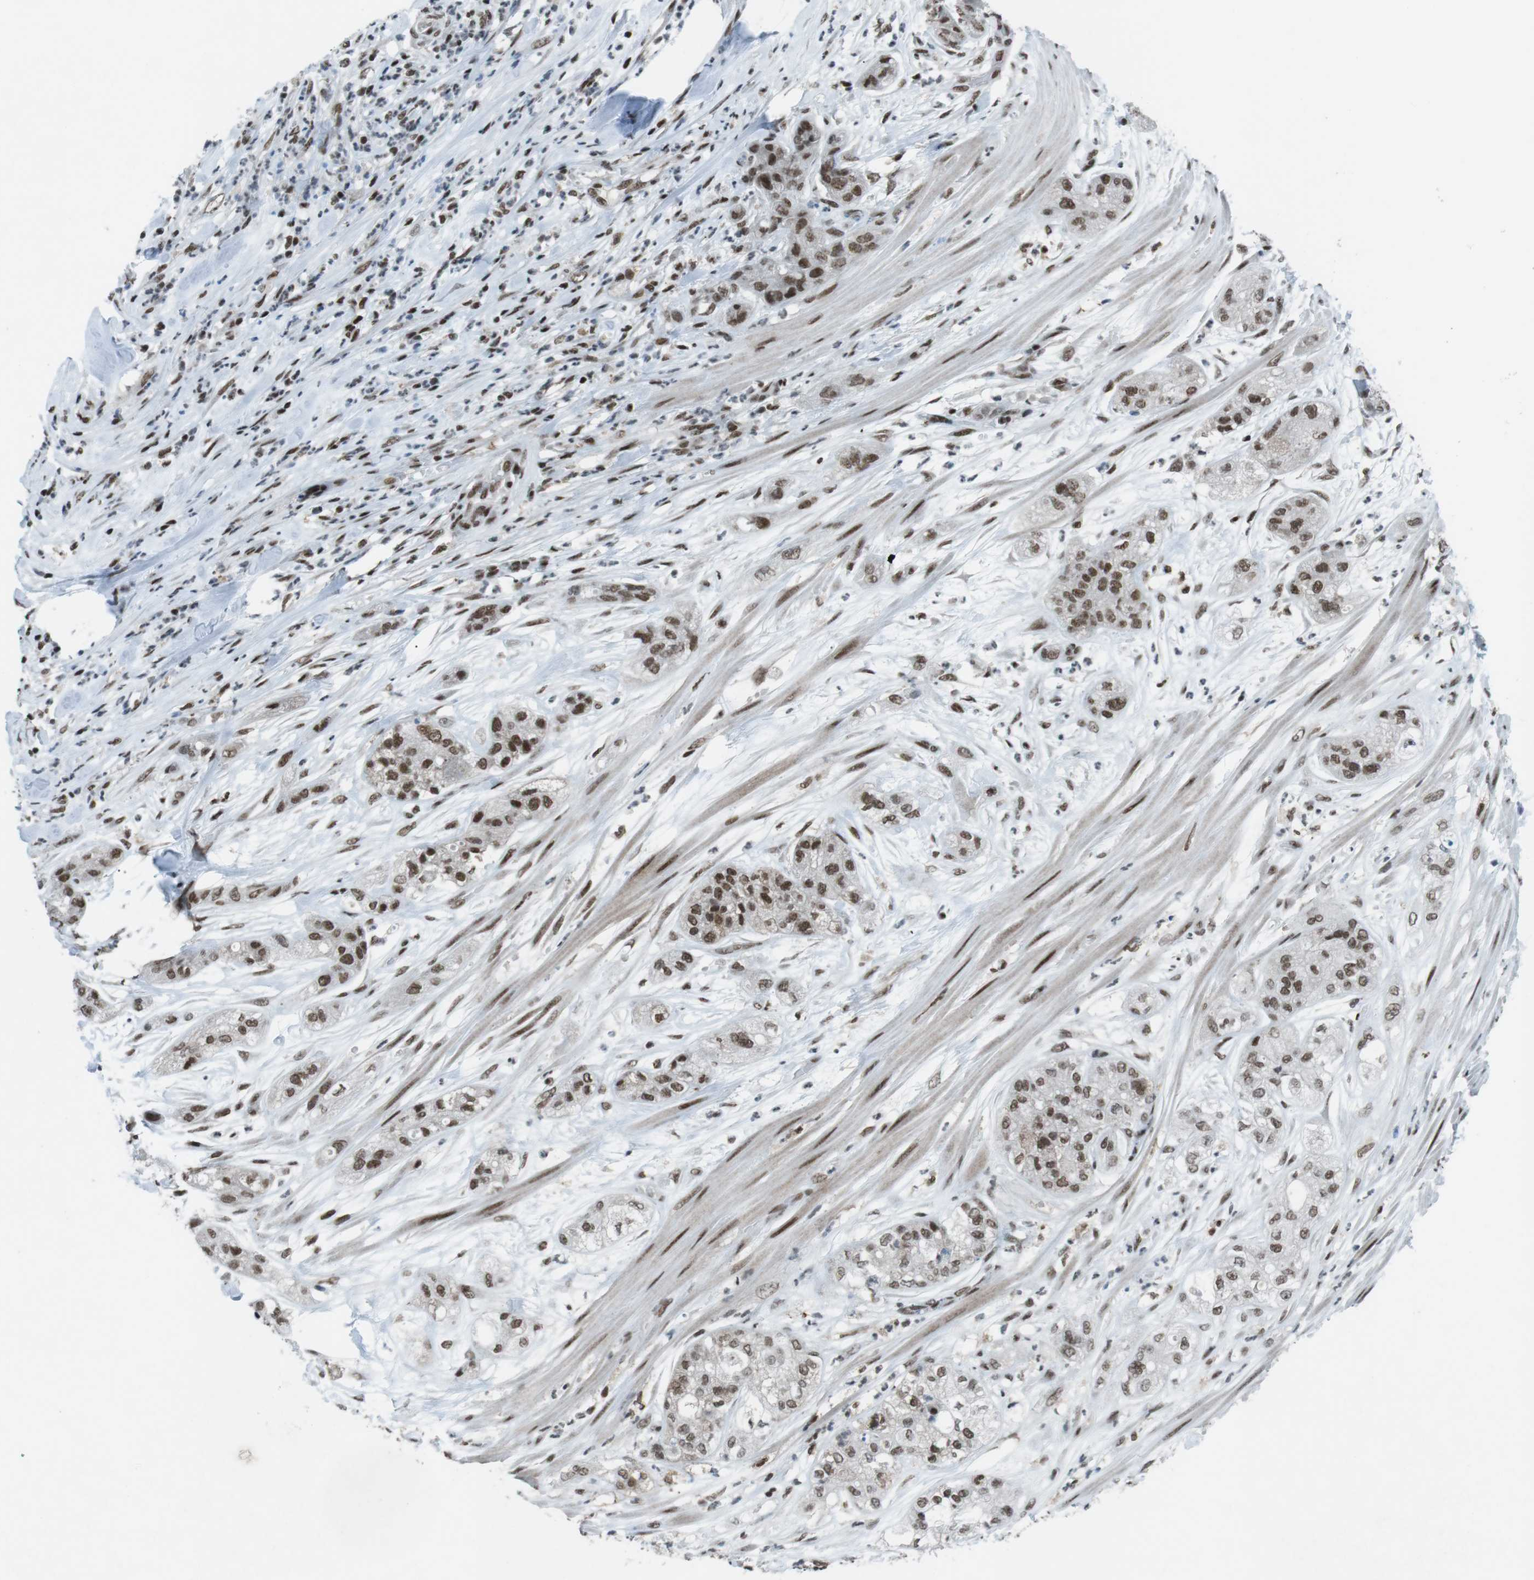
{"staining": {"intensity": "strong", "quantity": ">75%", "location": "nuclear"}, "tissue": "pancreatic cancer", "cell_type": "Tumor cells", "image_type": "cancer", "snomed": [{"axis": "morphology", "description": "Adenocarcinoma, NOS"}, {"axis": "topography", "description": "Pancreas"}], "caption": "Immunohistochemical staining of pancreatic cancer (adenocarcinoma) shows high levels of strong nuclear protein expression in about >75% of tumor cells.", "gene": "TAF1", "patient": {"sex": "female", "age": 78}}